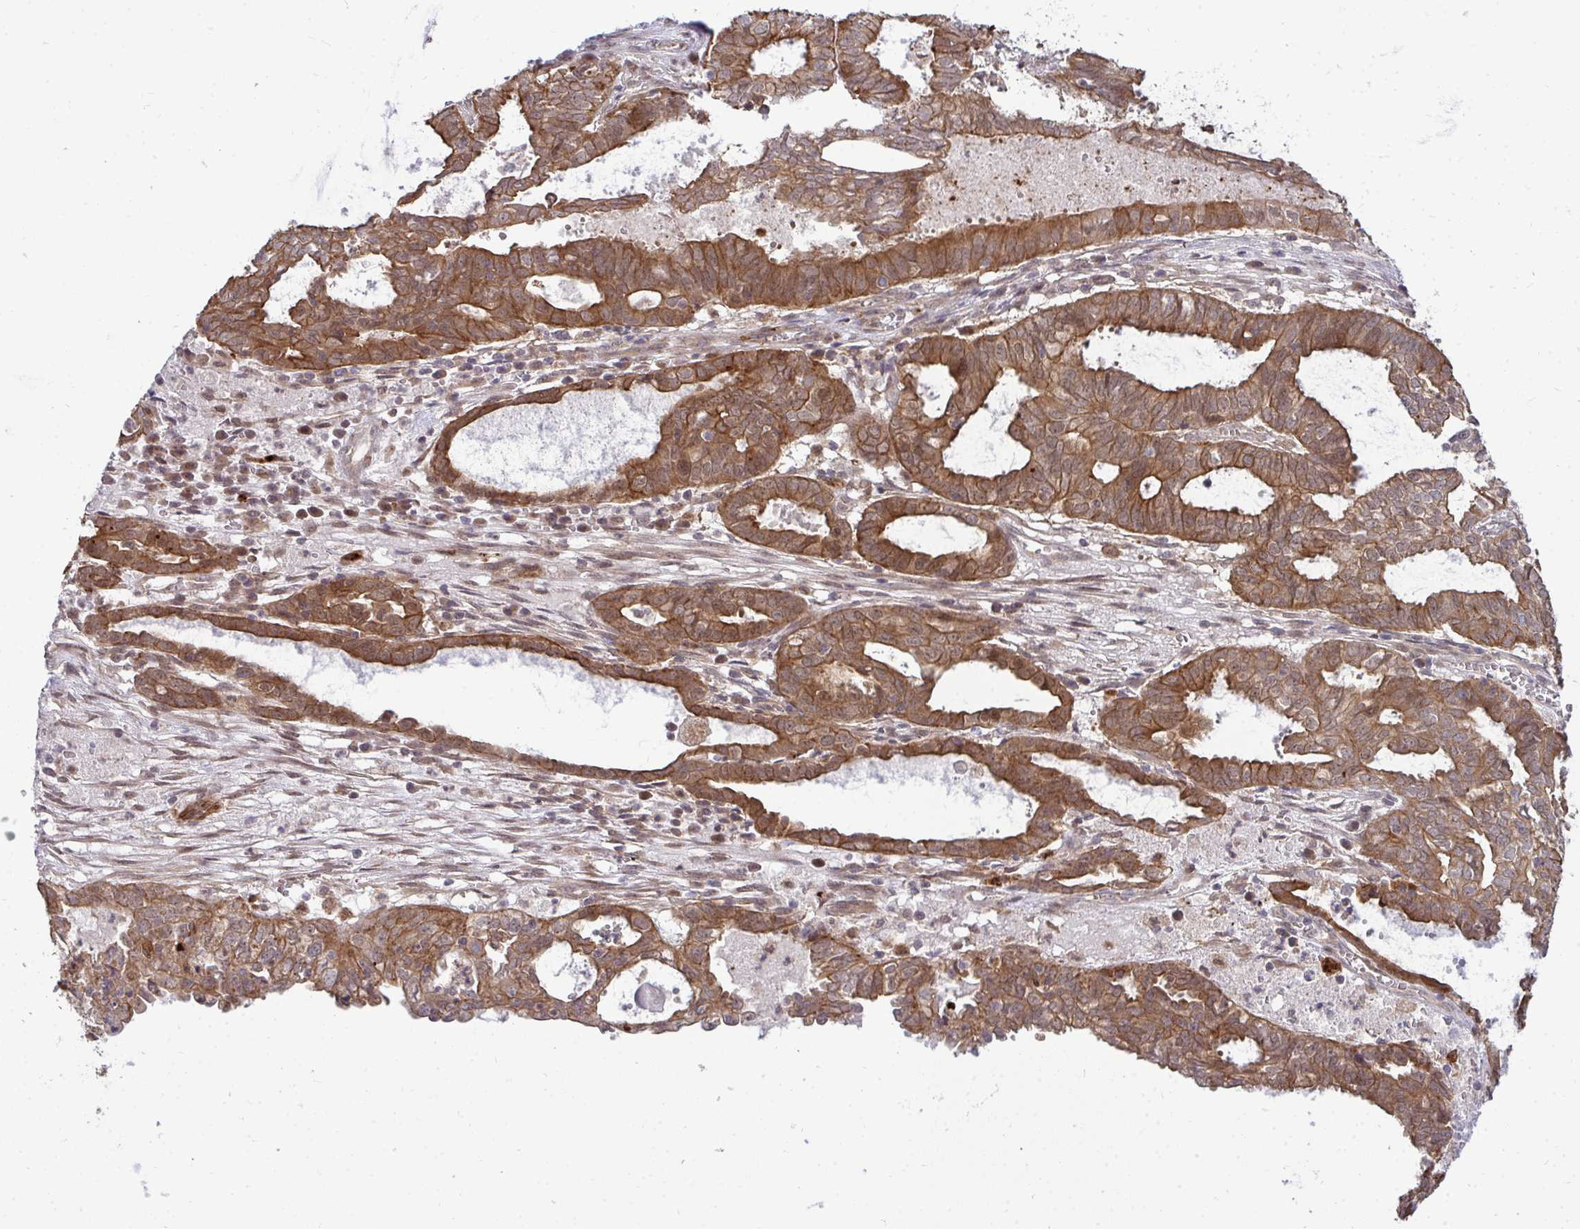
{"staining": {"intensity": "moderate", "quantity": ">75%", "location": "cytoplasmic/membranous"}, "tissue": "ovarian cancer", "cell_type": "Tumor cells", "image_type": "cancer", "snomed": [{"axis": "morphology", "description": "Carcinoma, endometroid"}, {"axis": "topography", "description": "Ovary"}], "caption": "Protein staining of ovarian cancer (endometroid carcinoma) tissue reveals moderate cytoplasmic/membranous staining in approximately >75% of tumor cells.", "gene": "TRIM44", "patient": {"sex": "female", "age": 64}}